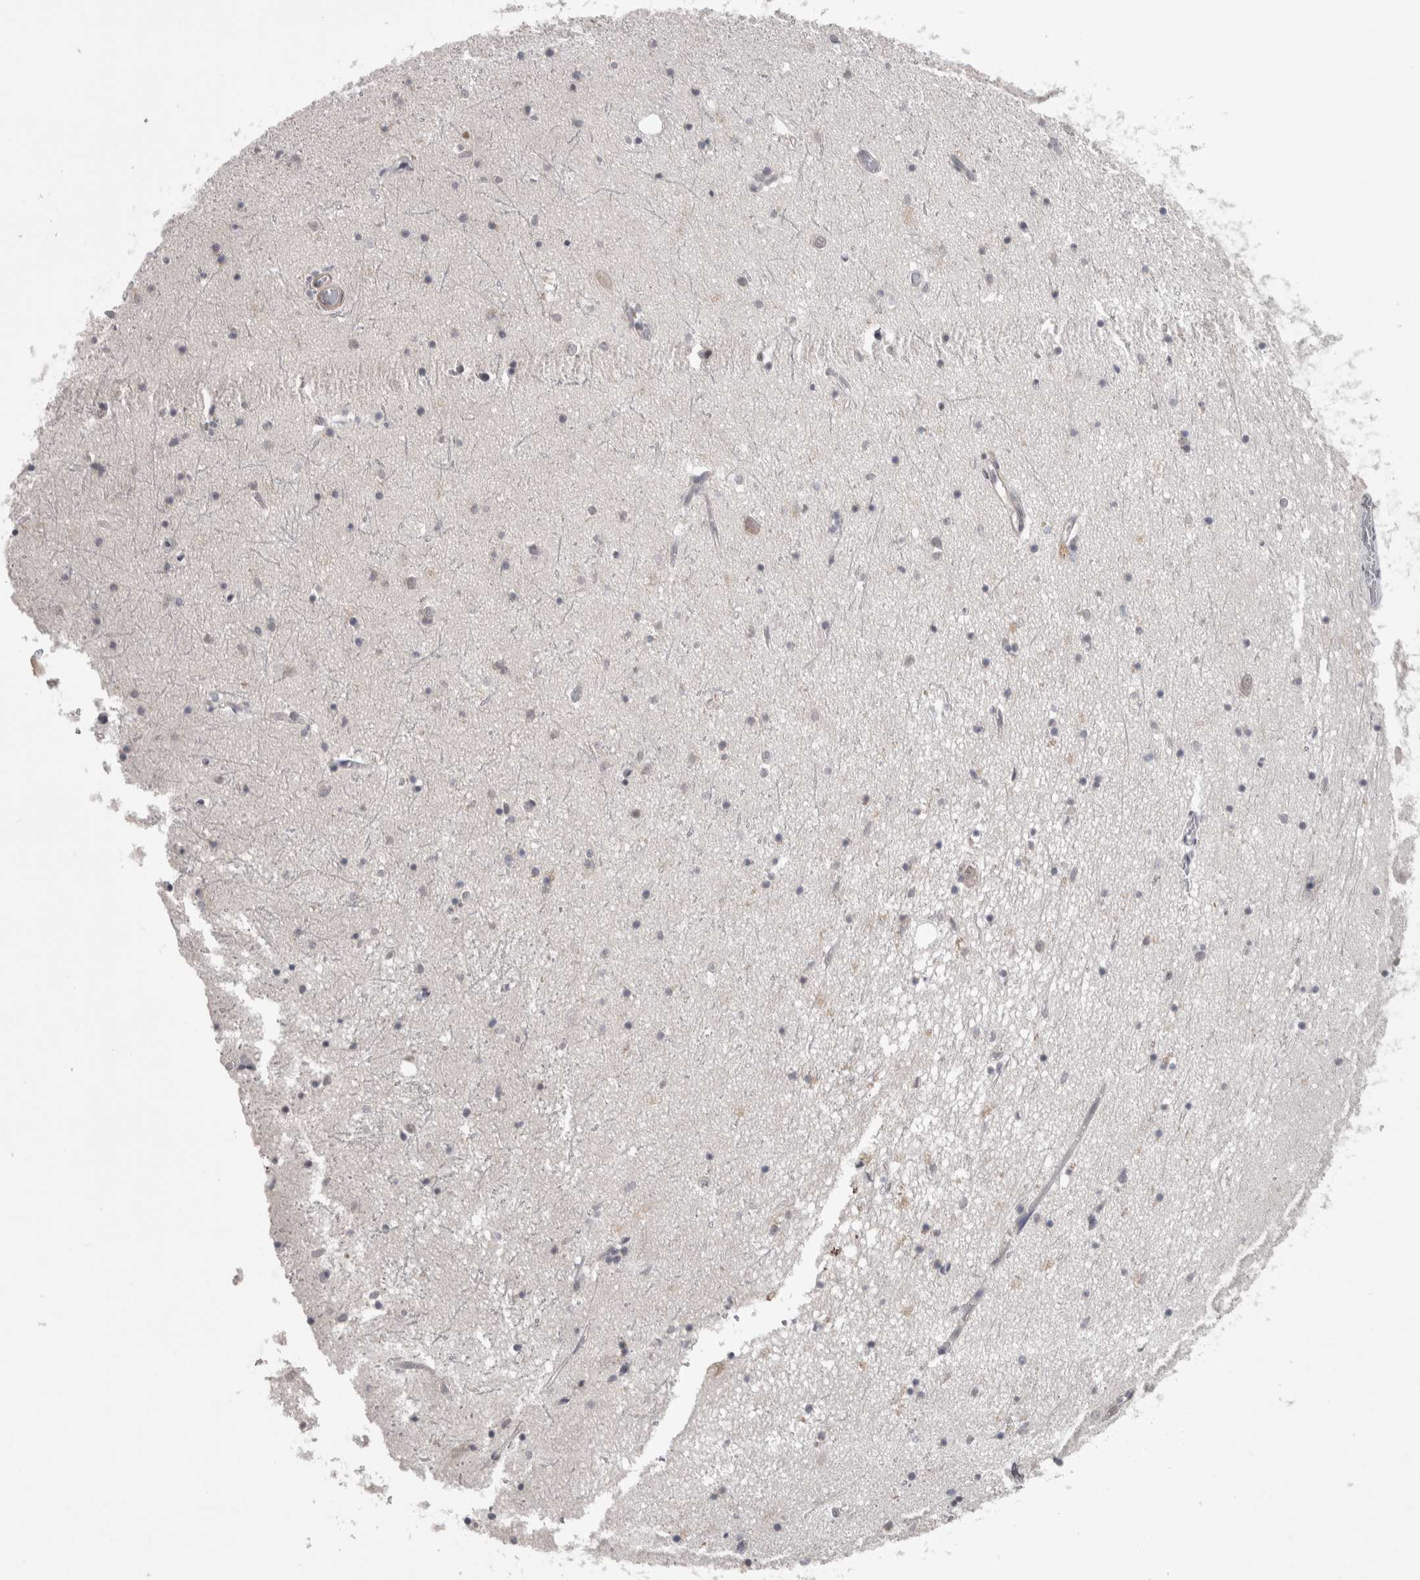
{"staining": {"intensity": "weak", "quantity": "<25%", "location": "cytoplasmic/membranous"}, "tissue": "hippocampus", "cell_type": "Glial cells", "image_type": "normal", "snomed": [{"axis": "morphology", "description": "Normal tissue, NOS"}, {"axis": "topography", "description": "Hippocampus"}], "caption": "An IHC micrograph of normal hippocampus is shown. There is no staining in glial cells of hippocampus.", "gene": "CUL2", "patient": {"sex": "male", "age": 70}}